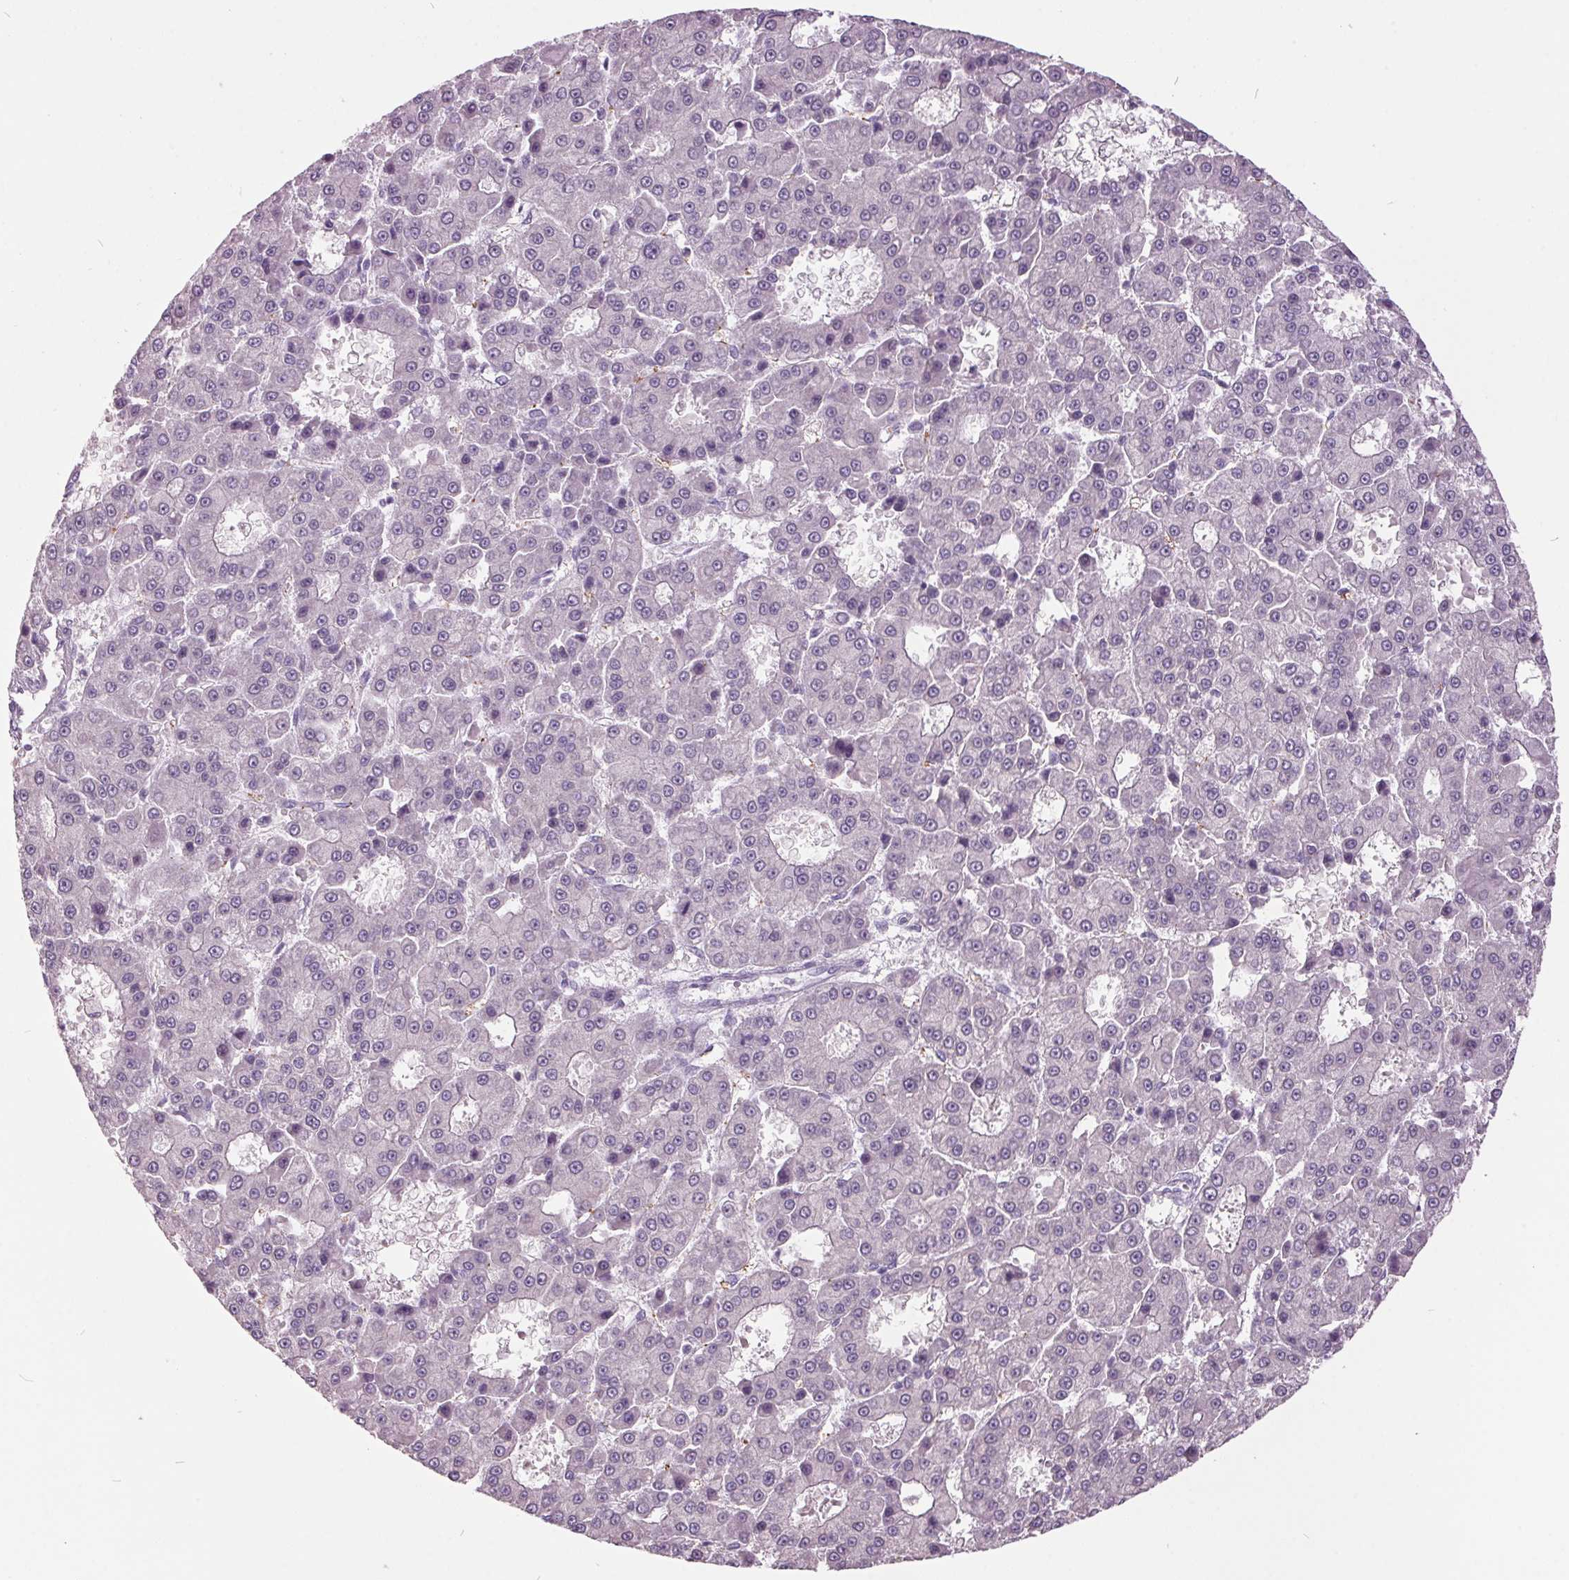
{"staining": {"intensity": "negative", "quantity": "none", "location": "none"}, "tissue": "liver cancer", "cell_type": "Tumor cells", "image_type": "cancer", "snomed": [{"axis": "morphology", "description": "Carcinoma, Hepatocellular, NOS"}, {"axis": "topography", "description": "Liver"}], "caption": "Histopathology image shows no protein positivity in tumor cells of liver cancer (hepatocellular carcinoma) tissue. The staining was performed using DAB (3,3'-diaminobenzidine) to visualize the protein expression in brown, while the nuclei were stained in blue with hematoxylin (Magnification: 20x).", "gene": "C2orf16", "patient": {"sex": "male", "age": 70}}